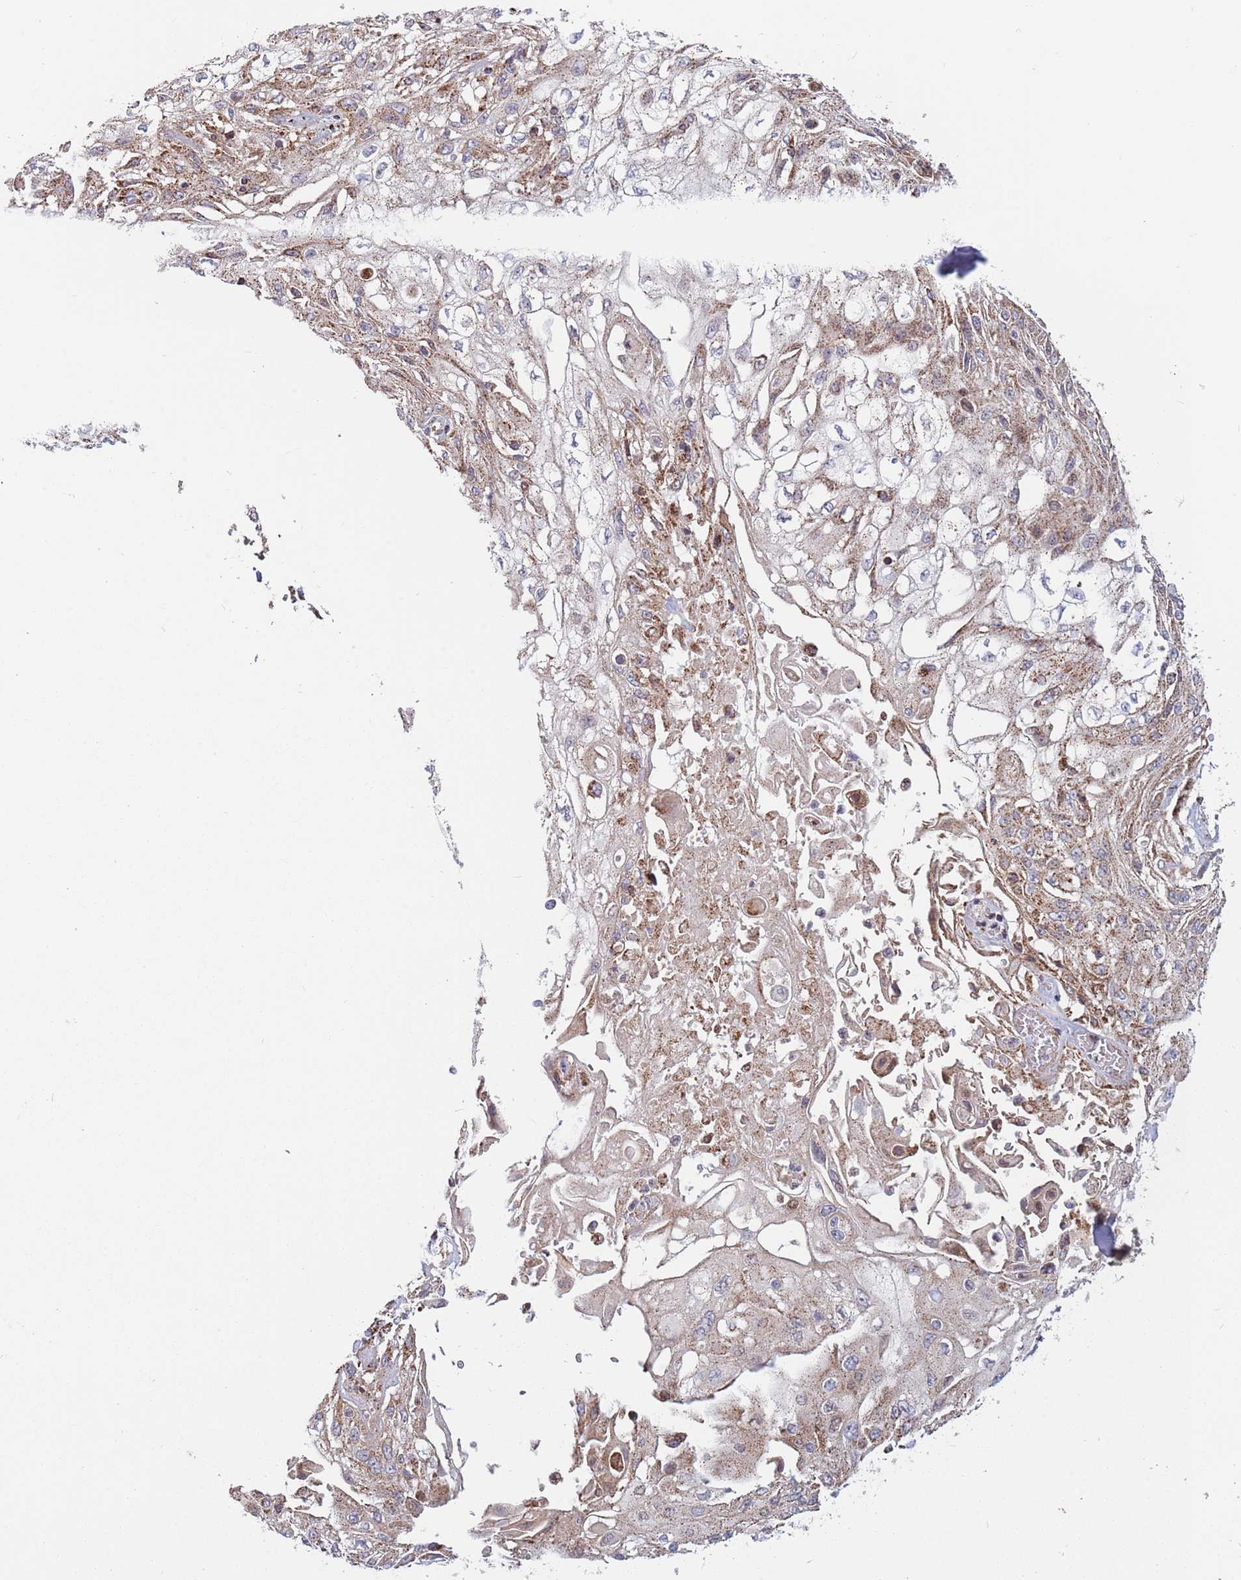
{"staining": {"intensity": "weak", "quantity": "25%-75%", "location": "cytoplasmic/membranous"}, "tissue": "skin cancer", "cell_type": "Tumor cells", "image_type": "cancer", "snomed": [{"axis": "morphology", "description": "Squamous cell carcinoma, NOS"}, {"axis": "topography", "description": "Skin"}], "caption": "This is a micrograph of immunohistochemistry (IHC) staining of squamous cell carcinoma (skin), which shows weak positivity in the cytoplasmic/membranous of tumor cells.", "gene": "ATP5PD", "patient": {"sex": "male", "age": 75}}